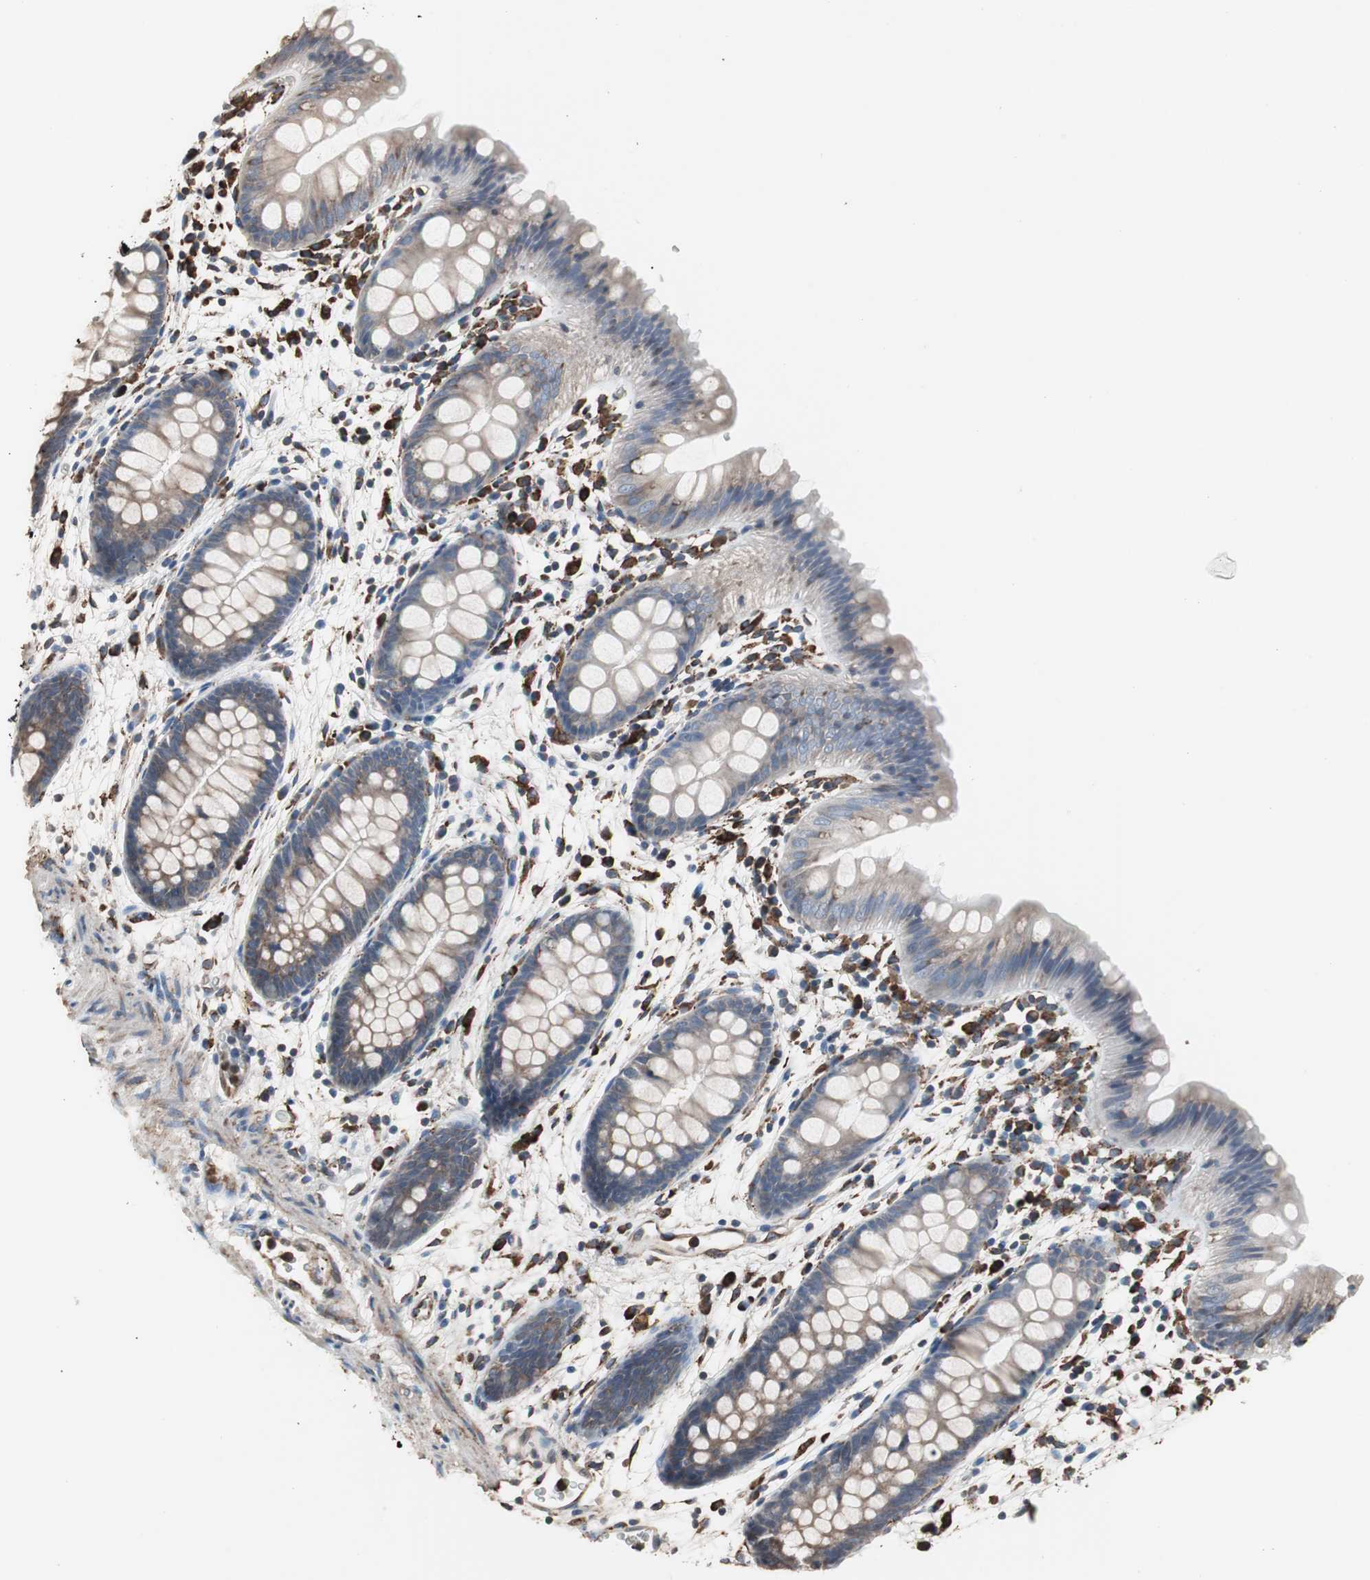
{"staining": {"intensity": "moderate", "quantity": ">75%", "location": "cytoplasmic/membranous"}, "tissue": "colon", "cell_type": "Endothelial cells", "image_type": "normal", "snomed": [{"axis": "morphology", "description": "Normal tissue, NOS"}, {"axis": "topography", "description": "Smooth muscle"}, {"axis": "topography", "description": "Colon"}], "caption": "Colon stained with immunohistochemistry (IHC) exhibits moderate cytoplasmic/membranous staining in approximately >75% of endothelial cells.", "gene": "CALU", "patient": {"sex": "male", "age": 67}}